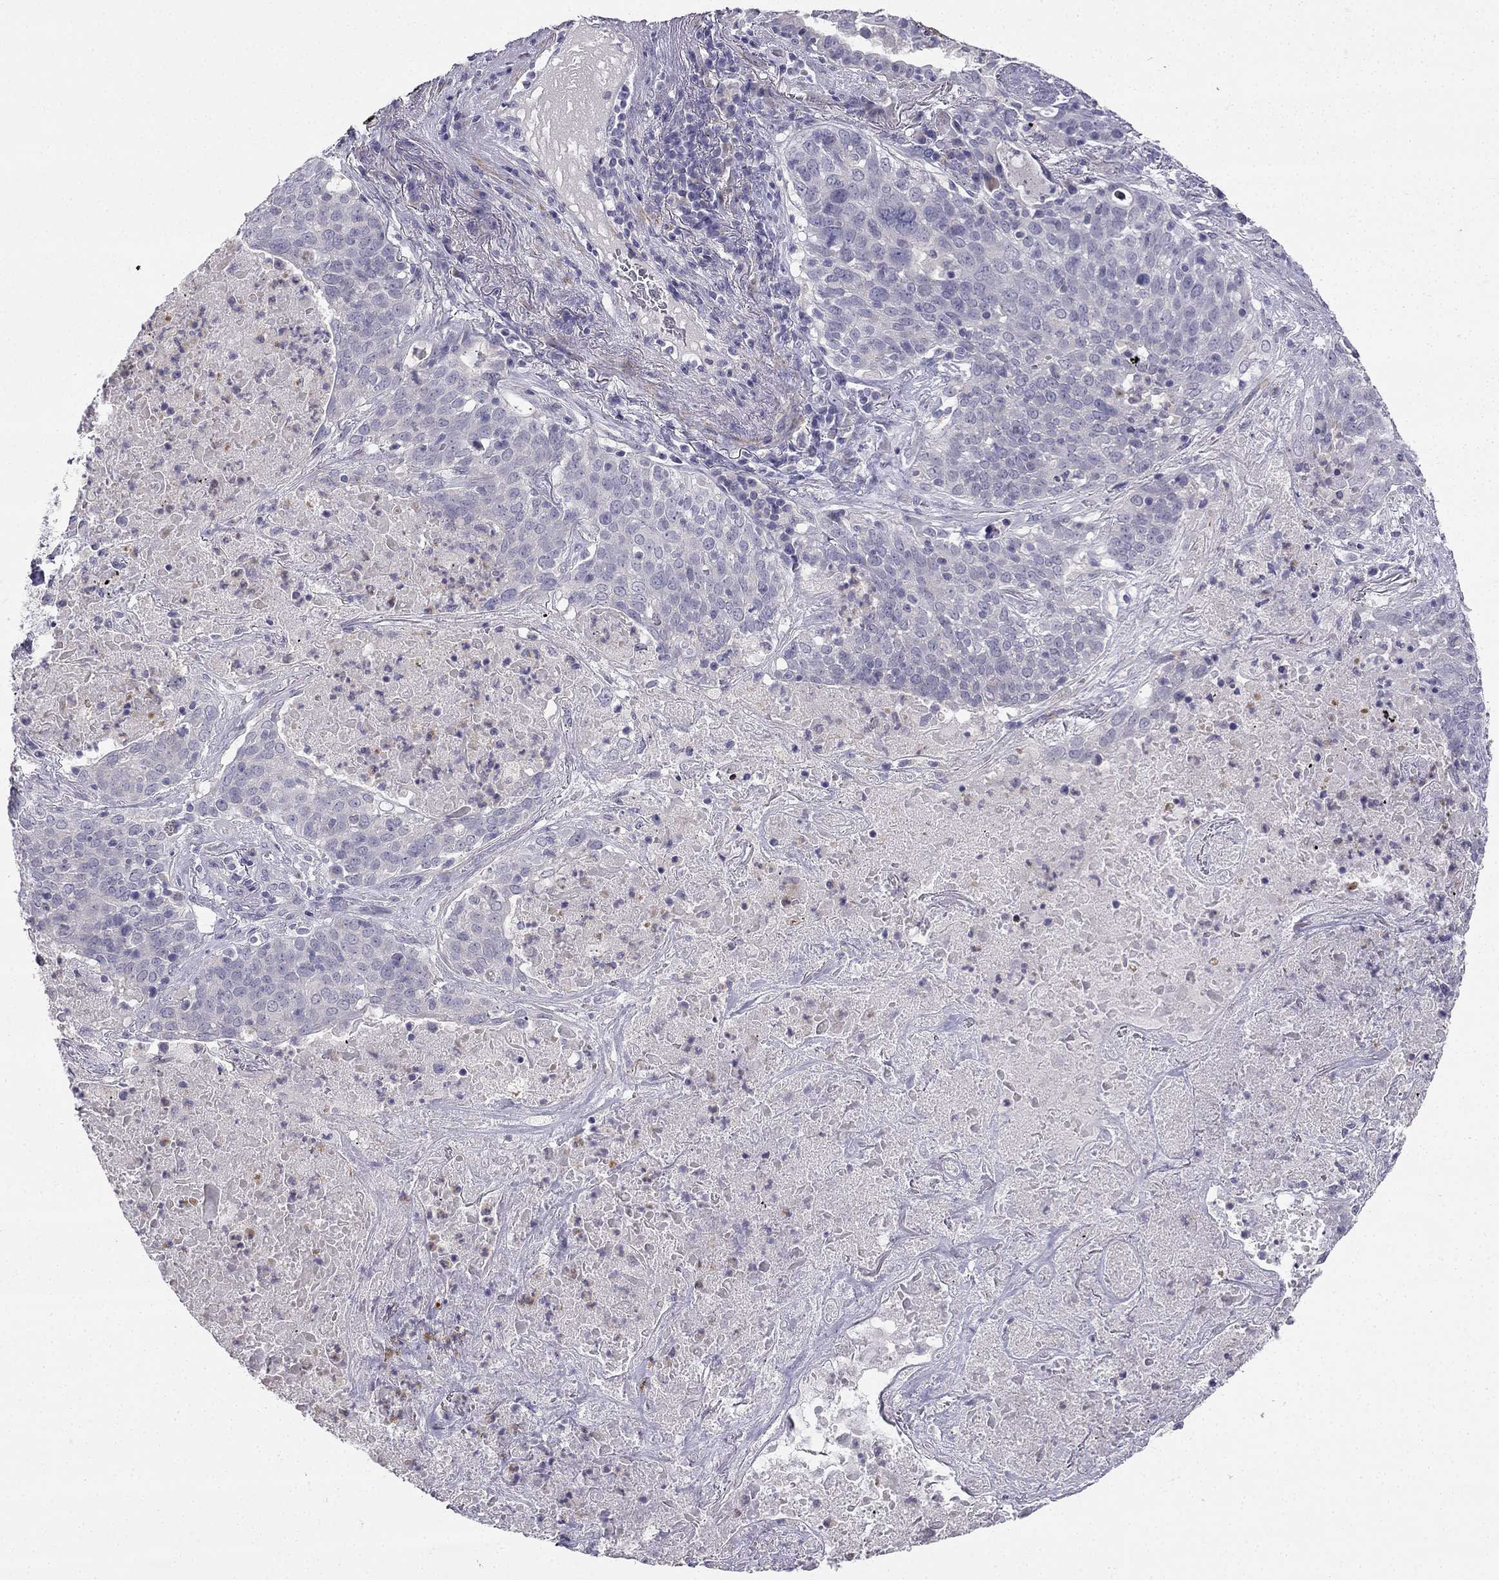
{"staining": {"intensity": "negative", "quantity": "none", "location": "none"}, "tissue": "lung cancer", "cell_type": "Tumor cells", "image_type": "cancer", "snomed": [{"axis": "morphology", "description": "Squamous cell carcinoma, NOS"}, {"axis": "topography", "description": "Lung"}], "caption": "Image shows no protein positivity in tumor cells of lung squamous cell carcinoma tissue.", "gene": "C16orf89", "patient": {"sex": "male", "age": 82}}